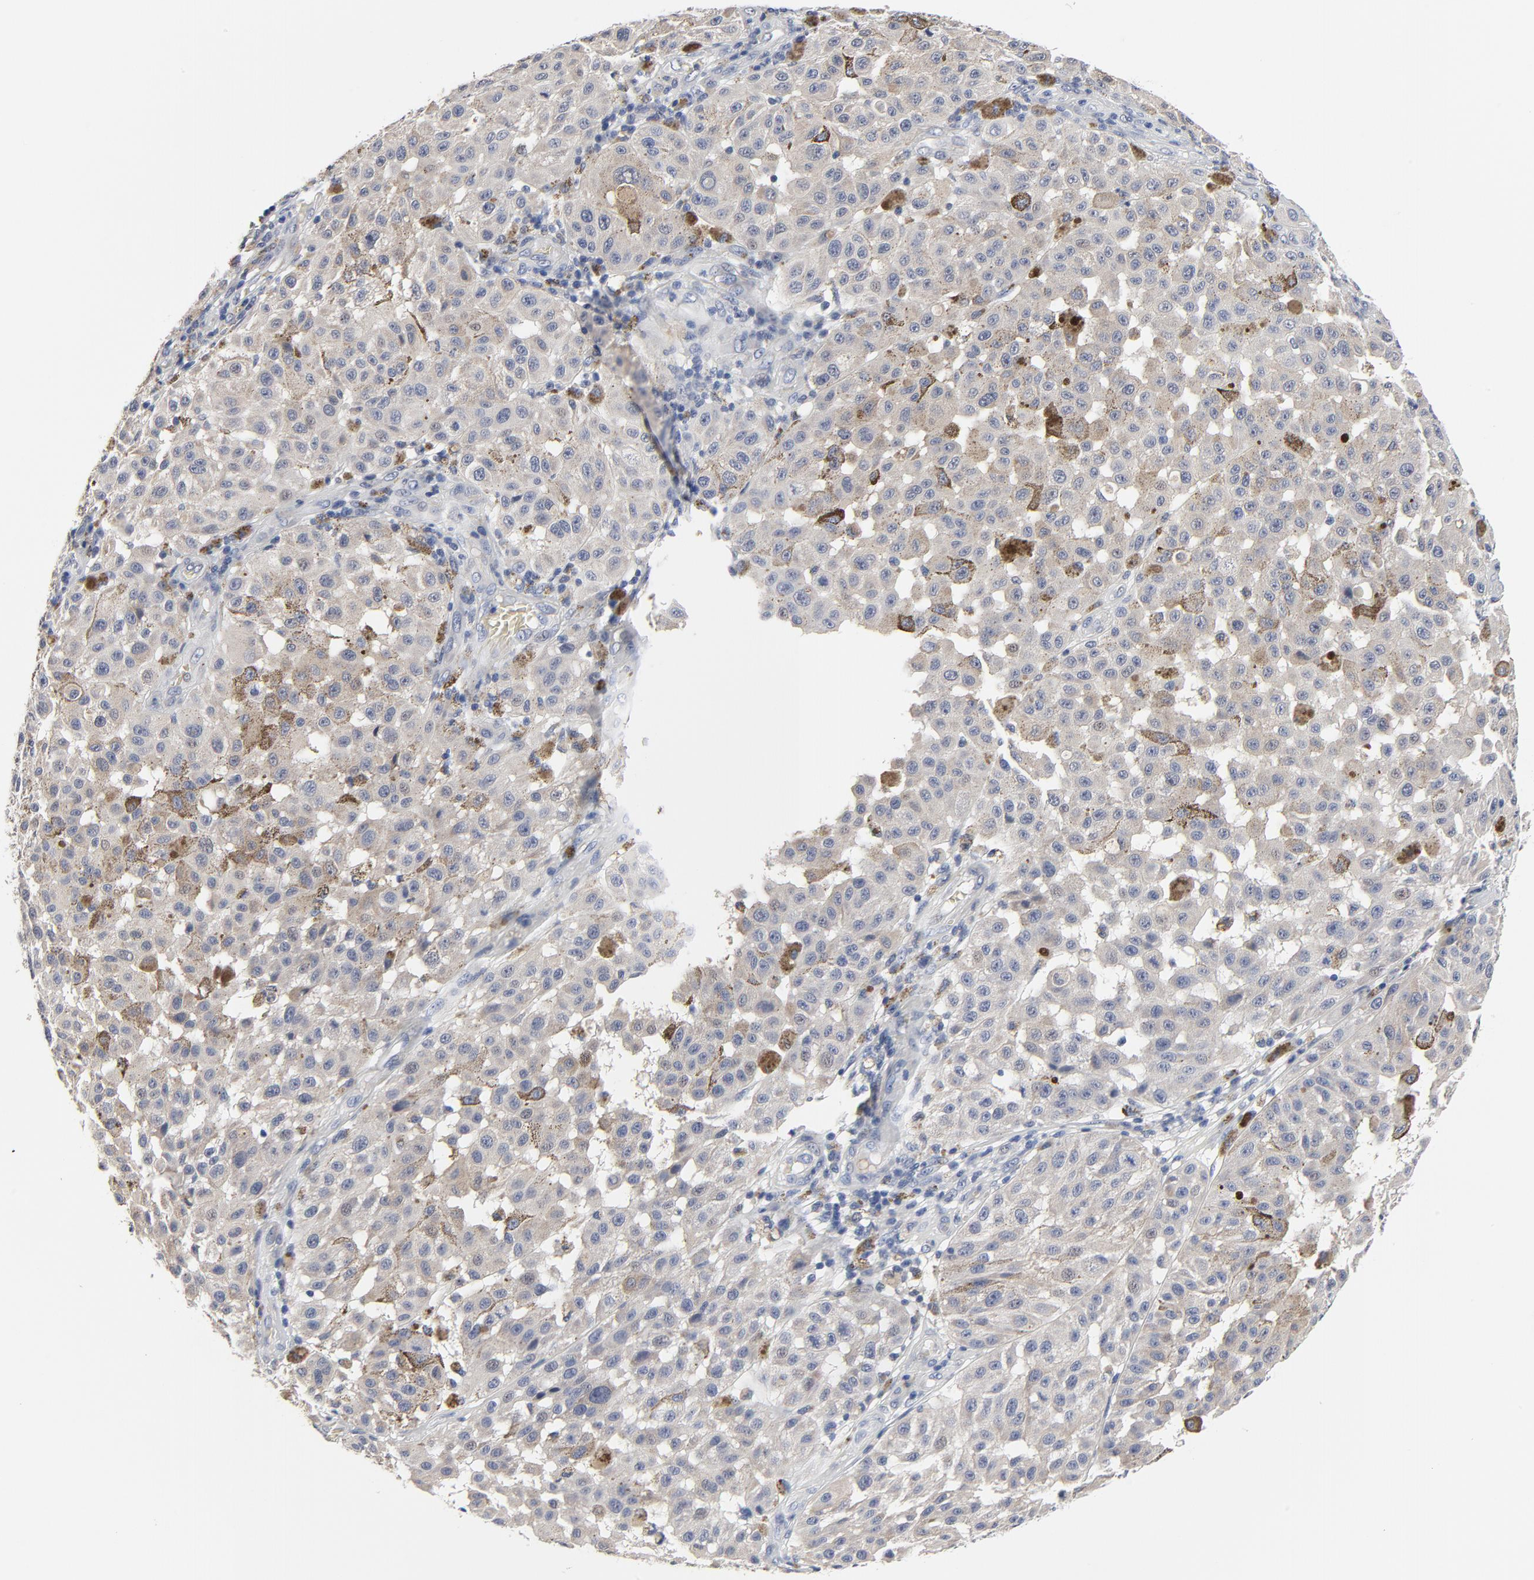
{"staining": {"intensity": "weak", "quantity": ">75%", "location": "cytoplasmic/membranous"}, "tissue": "melanoma", "cell_type": "Tumor cells", "image_type": "cancer", "snomed": [{"axis": "morphology", "description": "Malignant melanoma, NOS"}, {"axis": "topography", "description": "Skin"}], "caption": "An IHC photomicrograph of neoplastic tissue is shown. Protein staining in brown labels weak cytoplasmic/membranous positivity in malignant melanoma within tumor cells.", "gene": "FBXL5", "patient": {"sex": "female", "age": 64}}